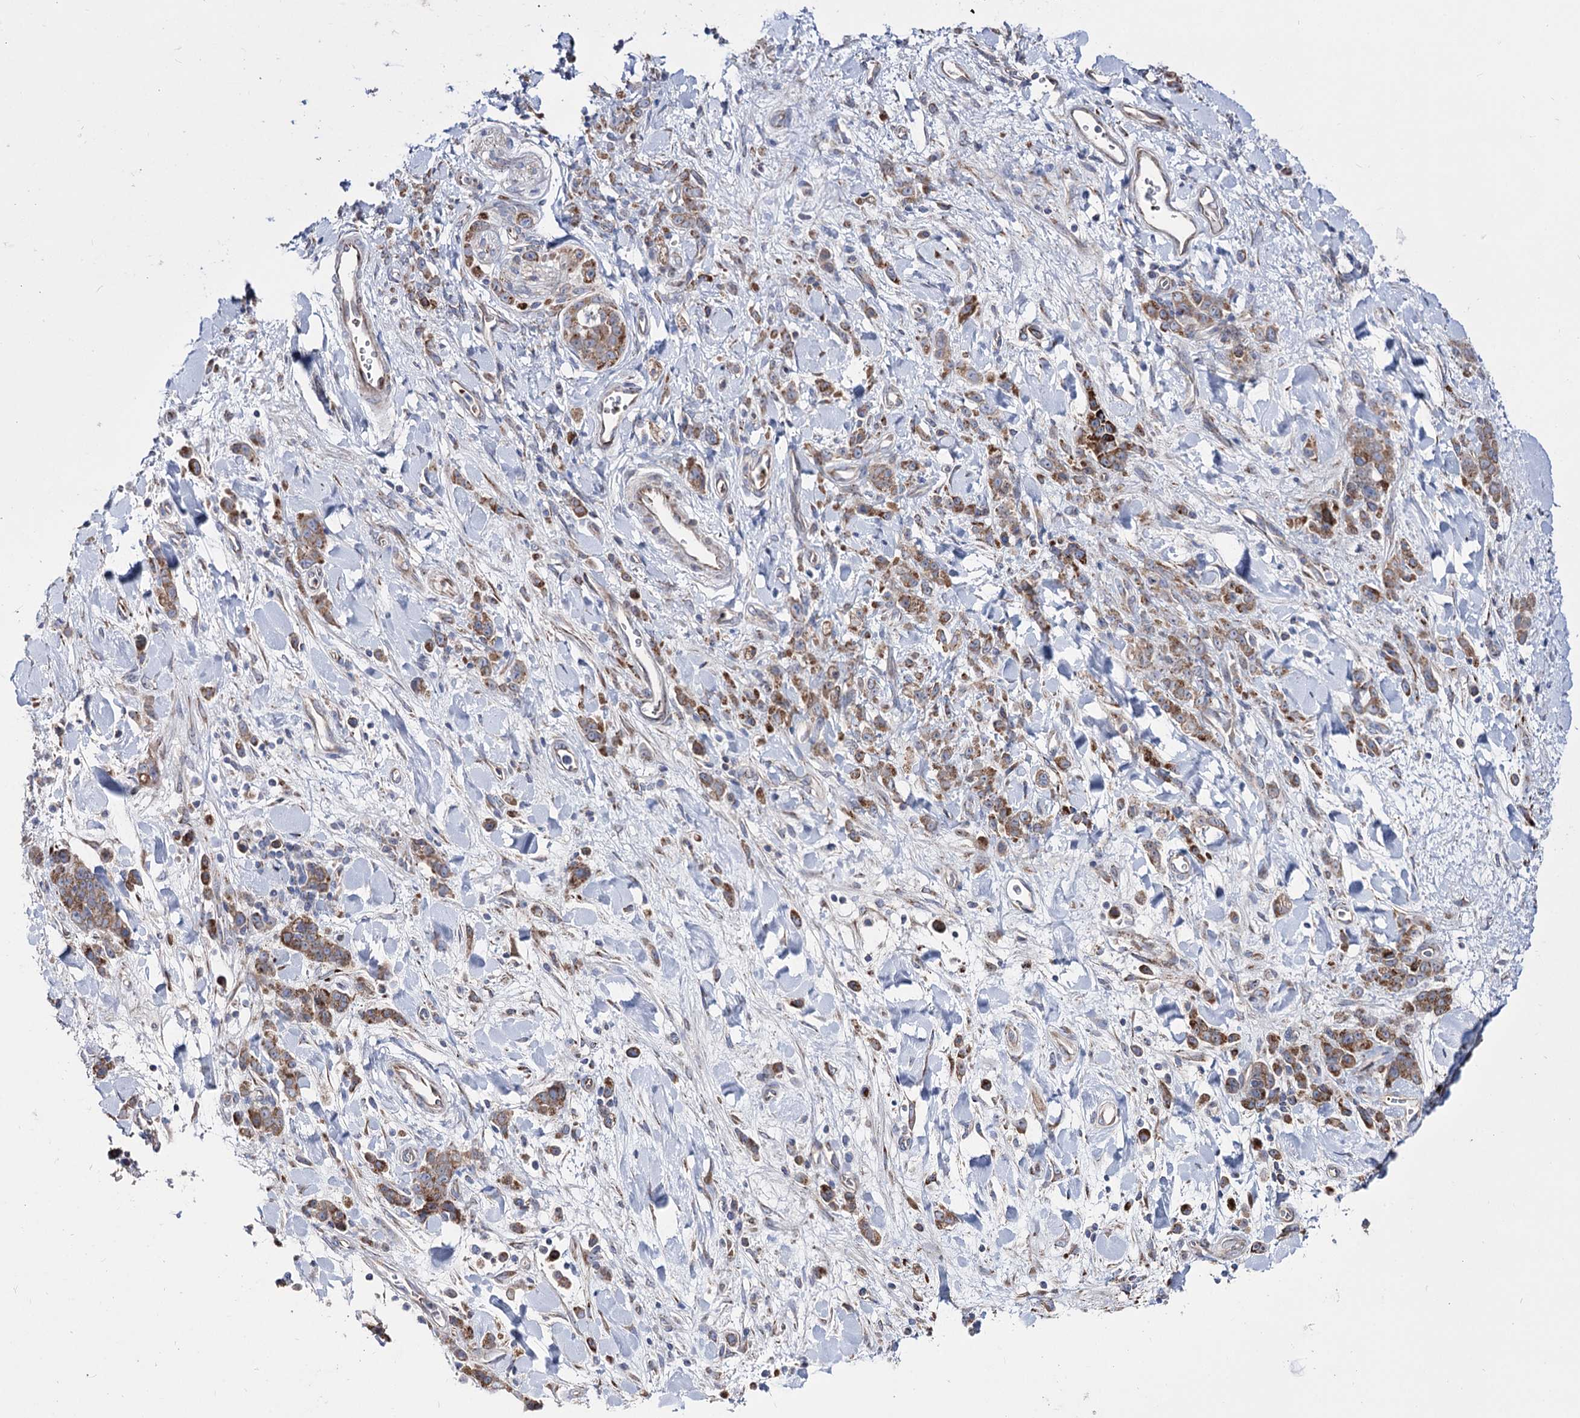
{"staining": {"intensity": "moderate", "quantity": ">75%", "location": "cytoplasmic/membranous"}, "tissue": "stomach cancer", "cell_type": "Tumor cells", "image_type": "cancer", "snomed": [{"axis": "morphology", "description": "Normal tissue, NOS"}, {"axis": "morphology", "description": "Adenocarcinoma, NOS"}, {"axis": "topography", "description": "Stomach"}], "caption": "The photomicrograph shows immunohistochemical staining of stomach adenocarcinoma. There is moderate cytoplasmic/membranous staining is present in approximately >75% of tumor cells.", "gene": "OSBPL5", "patient": {"sex": "male", "age": 82}}